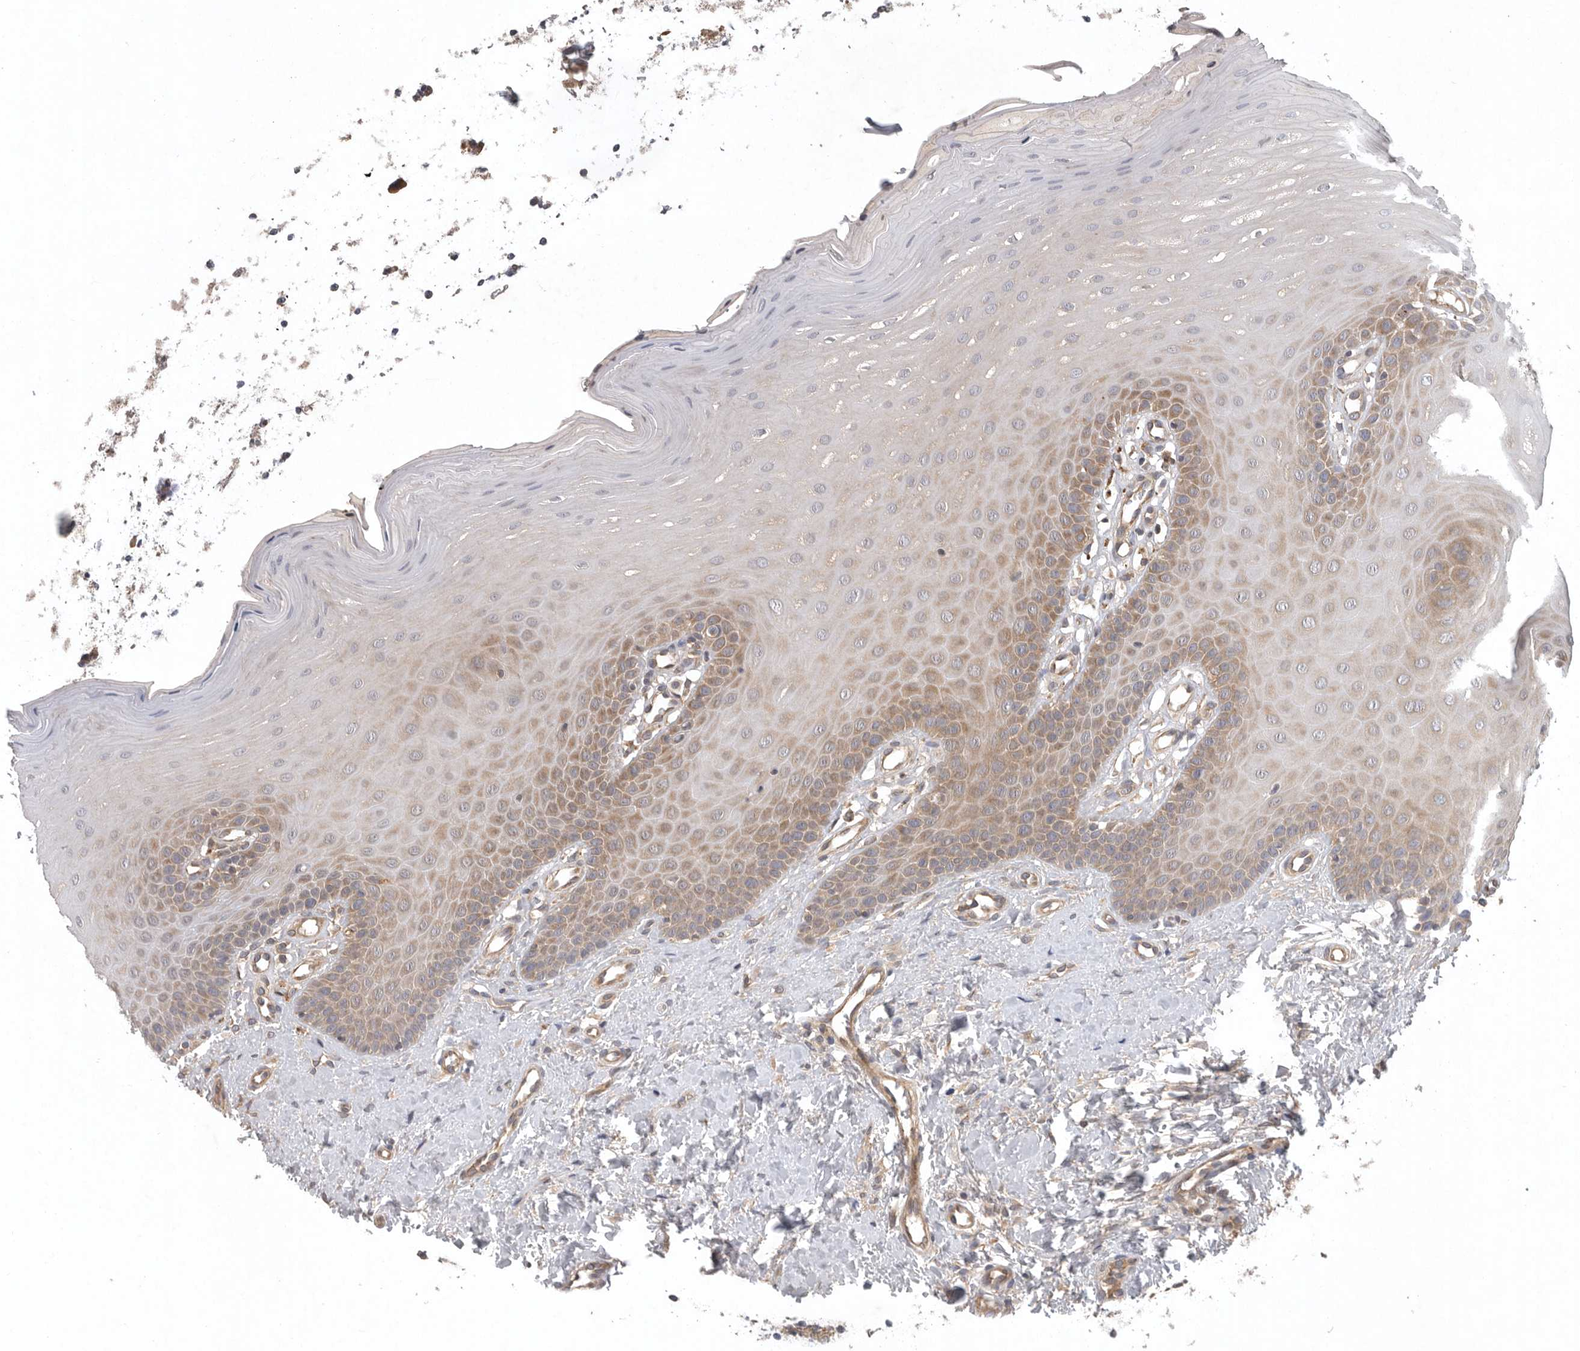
{"staining": {"intensity": "weak", "quantity": "25%-75%", "location": "cytoplasmic/membranous"}, "tissue": "oral mucosa", "cell_type": "Squamous epithelial cells", "image_type": "normal", "snomed": [{"axis": "morphology", "description": "Normal tissue, NOS"}, {"axis": "topography", "description": "Oral tissue"}], "caption": "Weak cytoplasmic/membranous protein positivity is identified in about 25%-75% of squamous epithelial cells in oral mucosa. (DAB (3,3'-diaminobenzidine) = brown stain, brightfield microscopy at high magnification).", "gene": "C1orf109", "patient": {"sex": "female", "age": 39}}